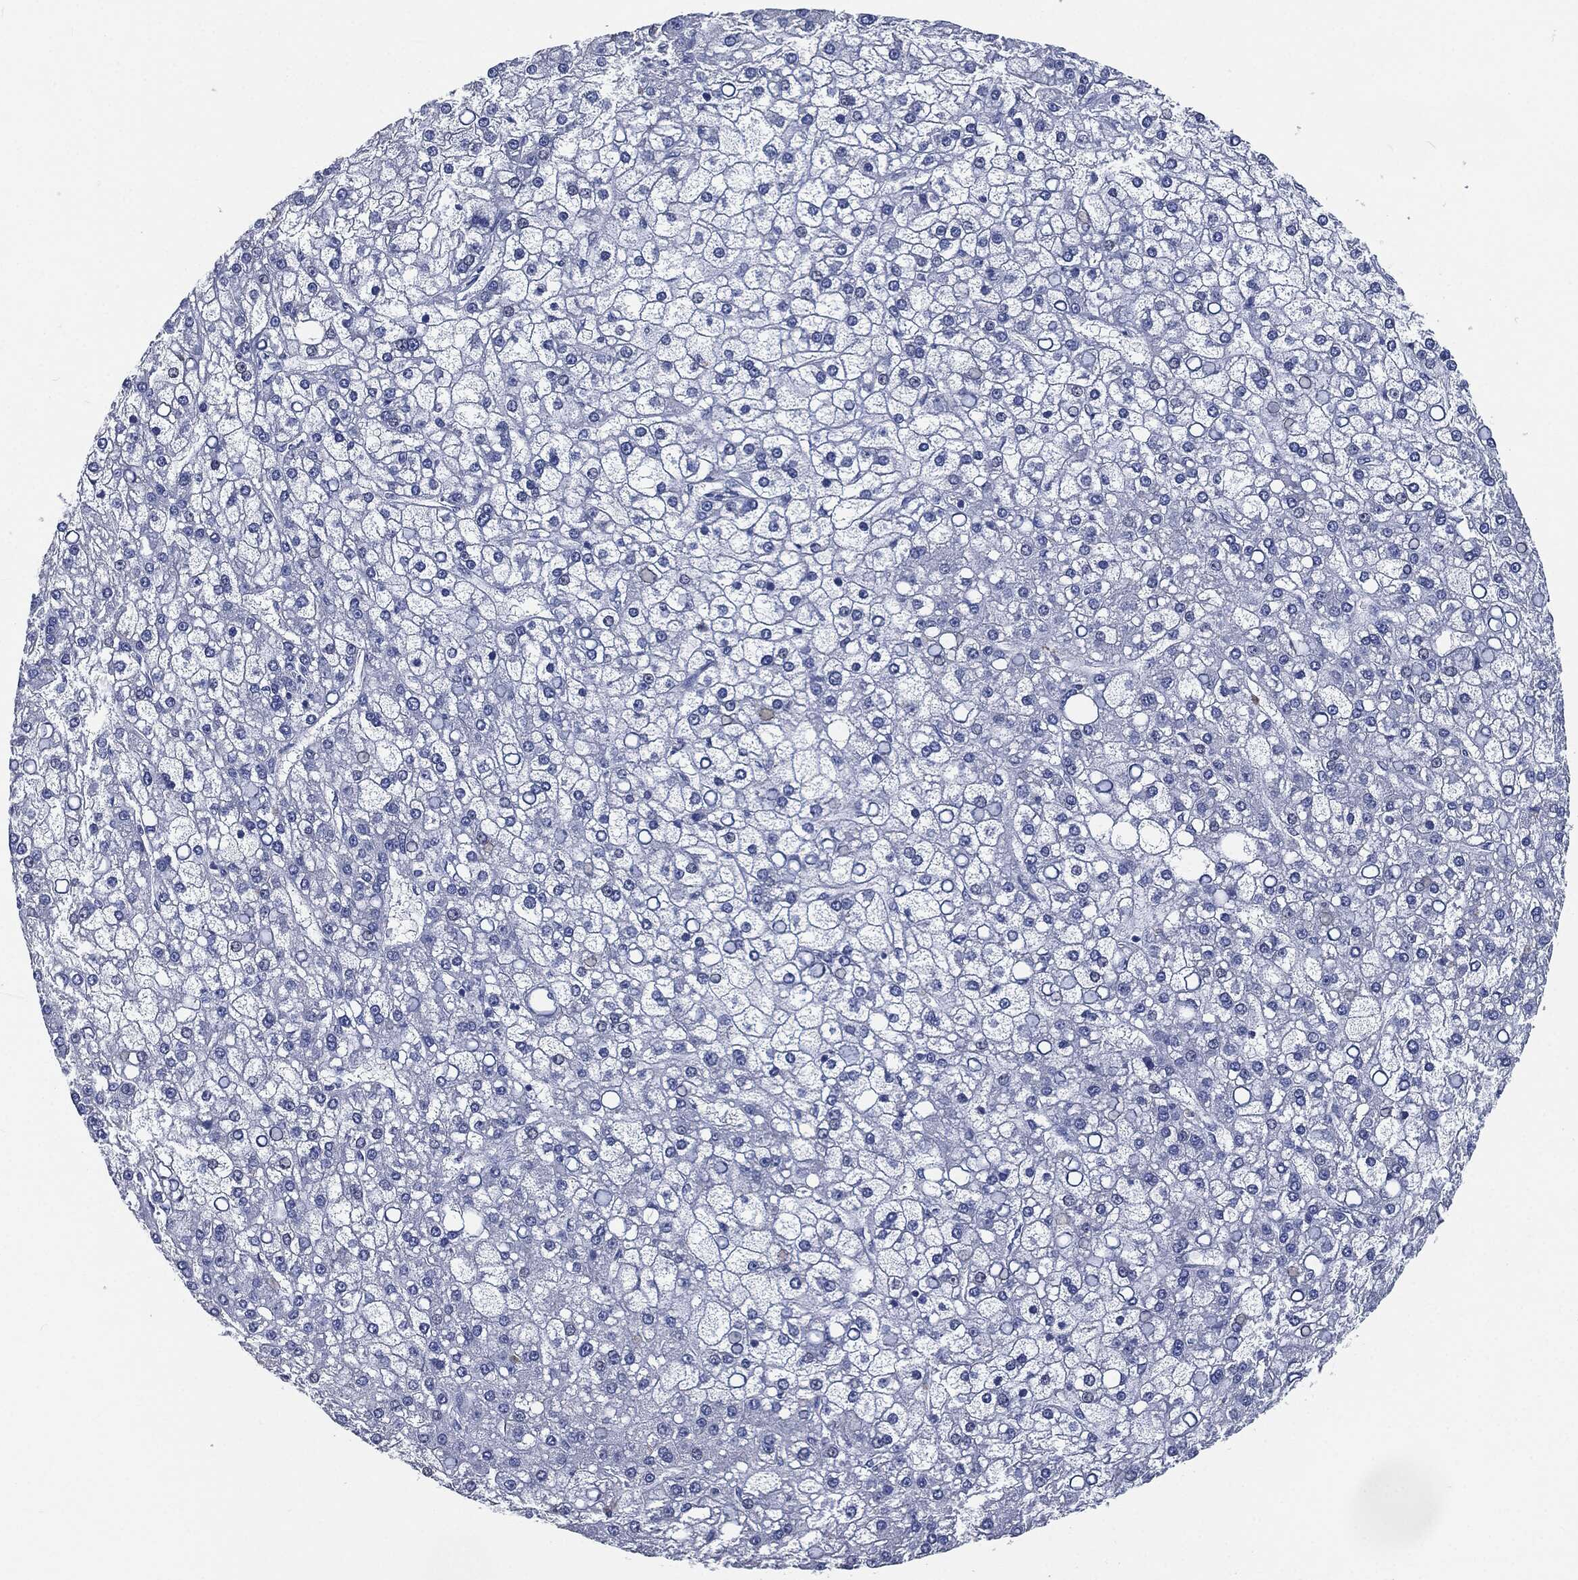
{"staining": {"intensity": "negative", "quantity": "none", "location": "none"}, "tissue": "liver cancer", "cell_type": "Tumor cells", "image_type": "cancer", "snomed": [{"axis": "morphology", "description": "Carcinoma, Hepatocellular, NOS"}, {"axis": "topography", "description": "Liver"}], "caption": "IHC image of neoplastic tissue: liver cancer (hepatocellular carcinoma) stained with DAB (3,3'-diaminobenzidine) exhibits no significant protein expression in tumor cells.", "gene": "CD27", "patient": {"sex": "male", "age": 67}}